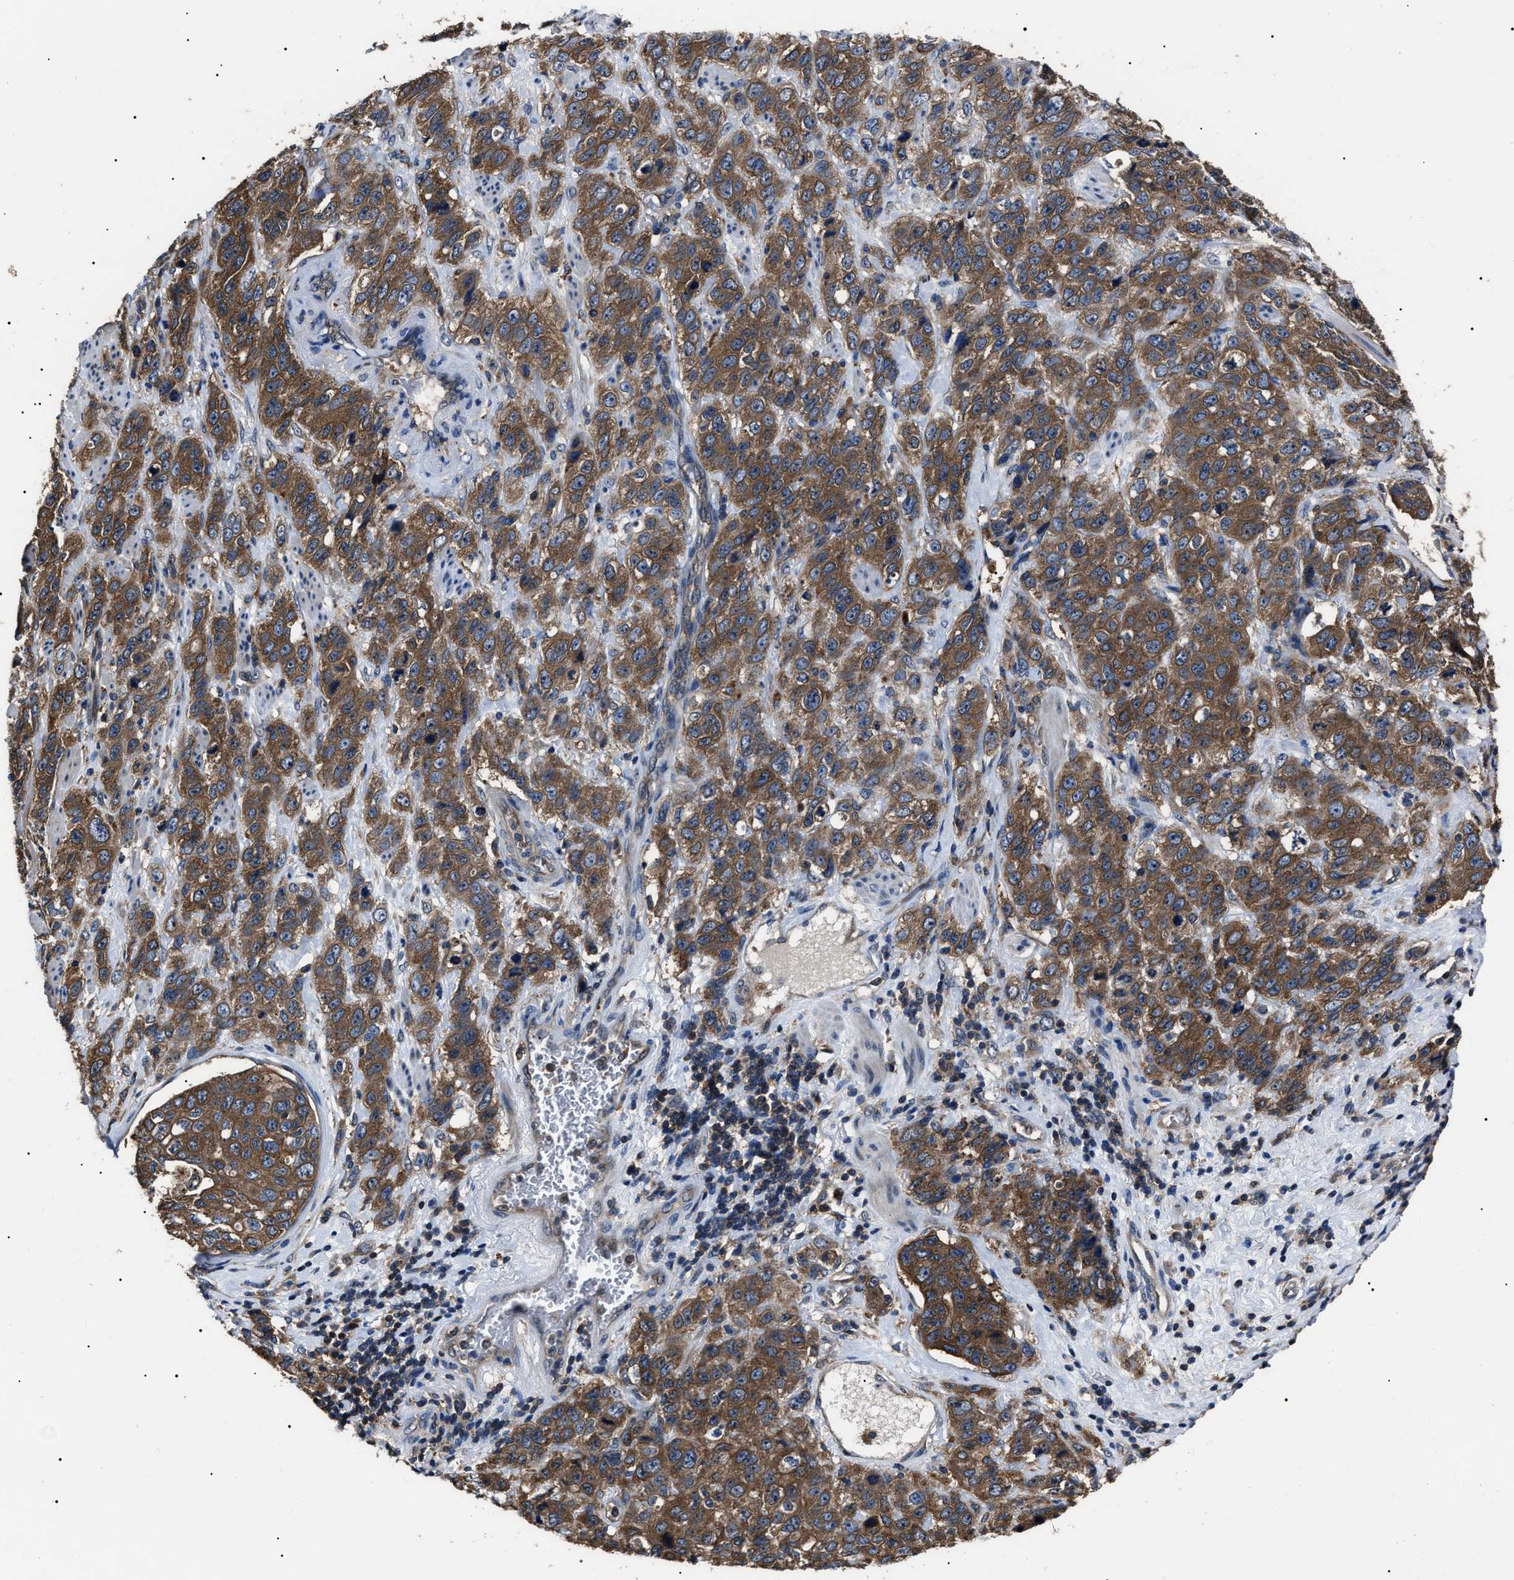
{"staining": {"intensity": "moderate", "quantity": ">75%", "location": "cytoplasmic/membranous"}, "tissue": "stomach cancer", "cell_type": "Tumor cells", "image_type": "cancer", "snomed": [{"axis": "morphology", "description": "Adenocarcinoma, NOS"}, {"axis": "topography", "description": "Stomach"}], "caption": "Immunohistochemistry (IHC) of human stomach cancer (adenocarcinoma) displays medium levels of moderate cytoplasmic/membranous expression in about >75% of tumor cells.", "gene": "CCT8", "patient": {"sex": "male", "age": 48}}